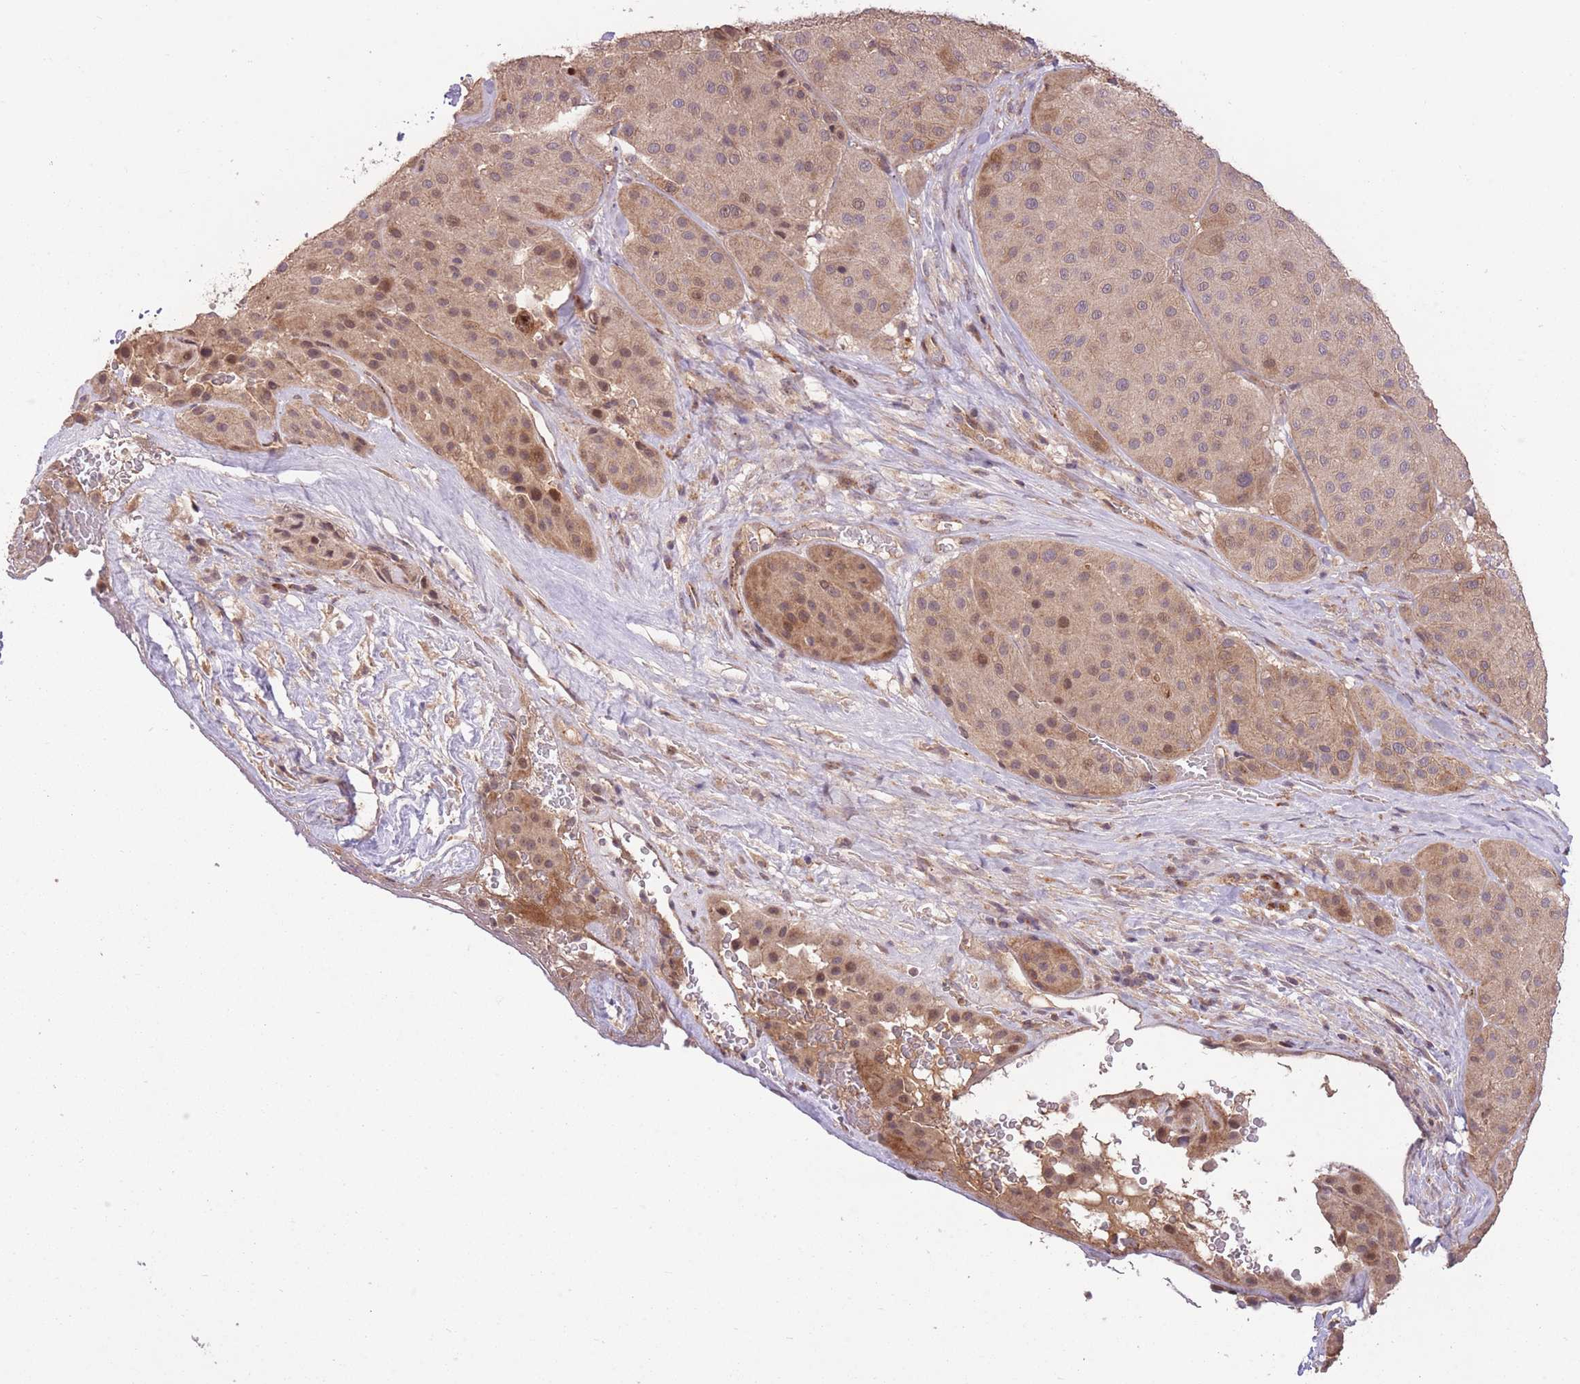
{"staining": {"intensity": "moderate", "quantity": "25%-75%", "location": "cytoplasmic/membranous,nuclear"}, "tissue": "melanoma", "cell_type": "Tumor cells", "image_type": "cancer", "snomed": [{"axis": "morphology", "description": "Malignant melanoma, Metastatic site"}, {"axis": "topography", "description": "Smooth muscle"}], "caption": "The micrograph demonstrates immunohistochemical staining of melanoma. There is moderate cytoplasmic/membranous and nuclear staining is seen in approximately 25%-75% of tumor cells.", "gene": "POLR3F", "patient": {"sex": "male", "age": 41}}